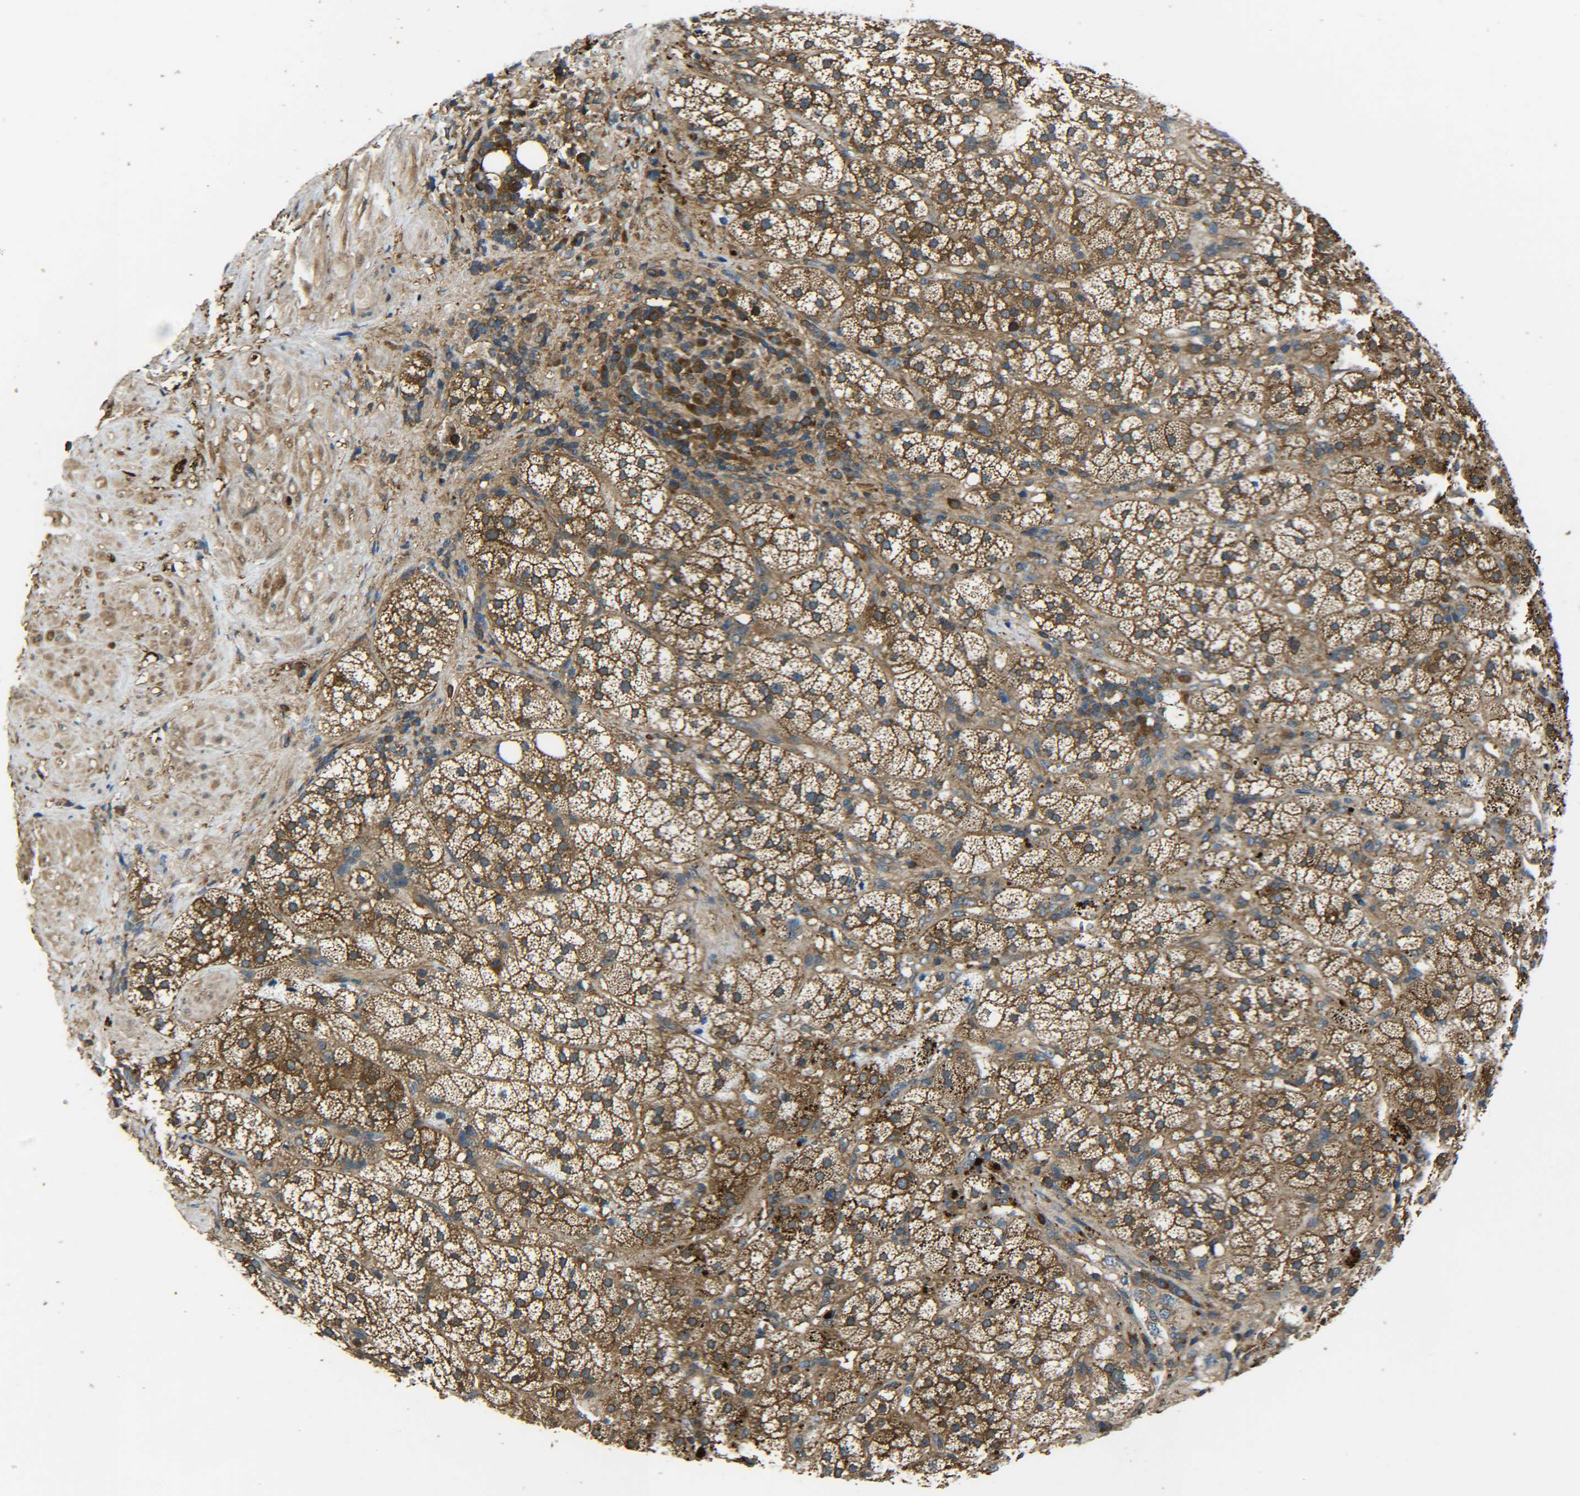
{"staining": {"intensity": "moderate", "quantity": ">75%", "location": "cytoplasmic/membranous"}, "tissue": "adrenal gland", "cell_type": "Glandular cells", "image_type": "normal", "snomed": [{"axis": "morphology", "description": "Normal tissue, NOS"}, {"axis": "topography", "description": "Adrenal gland"}], "caption": "DAB immunohistochemical staining of benign human adrenal gland exhibits moderate cytoplasmic/membranous protein expression in about >75% of glandular cells.", "gene": "PREB", "patient": {"sex": "male", "age": 56}}